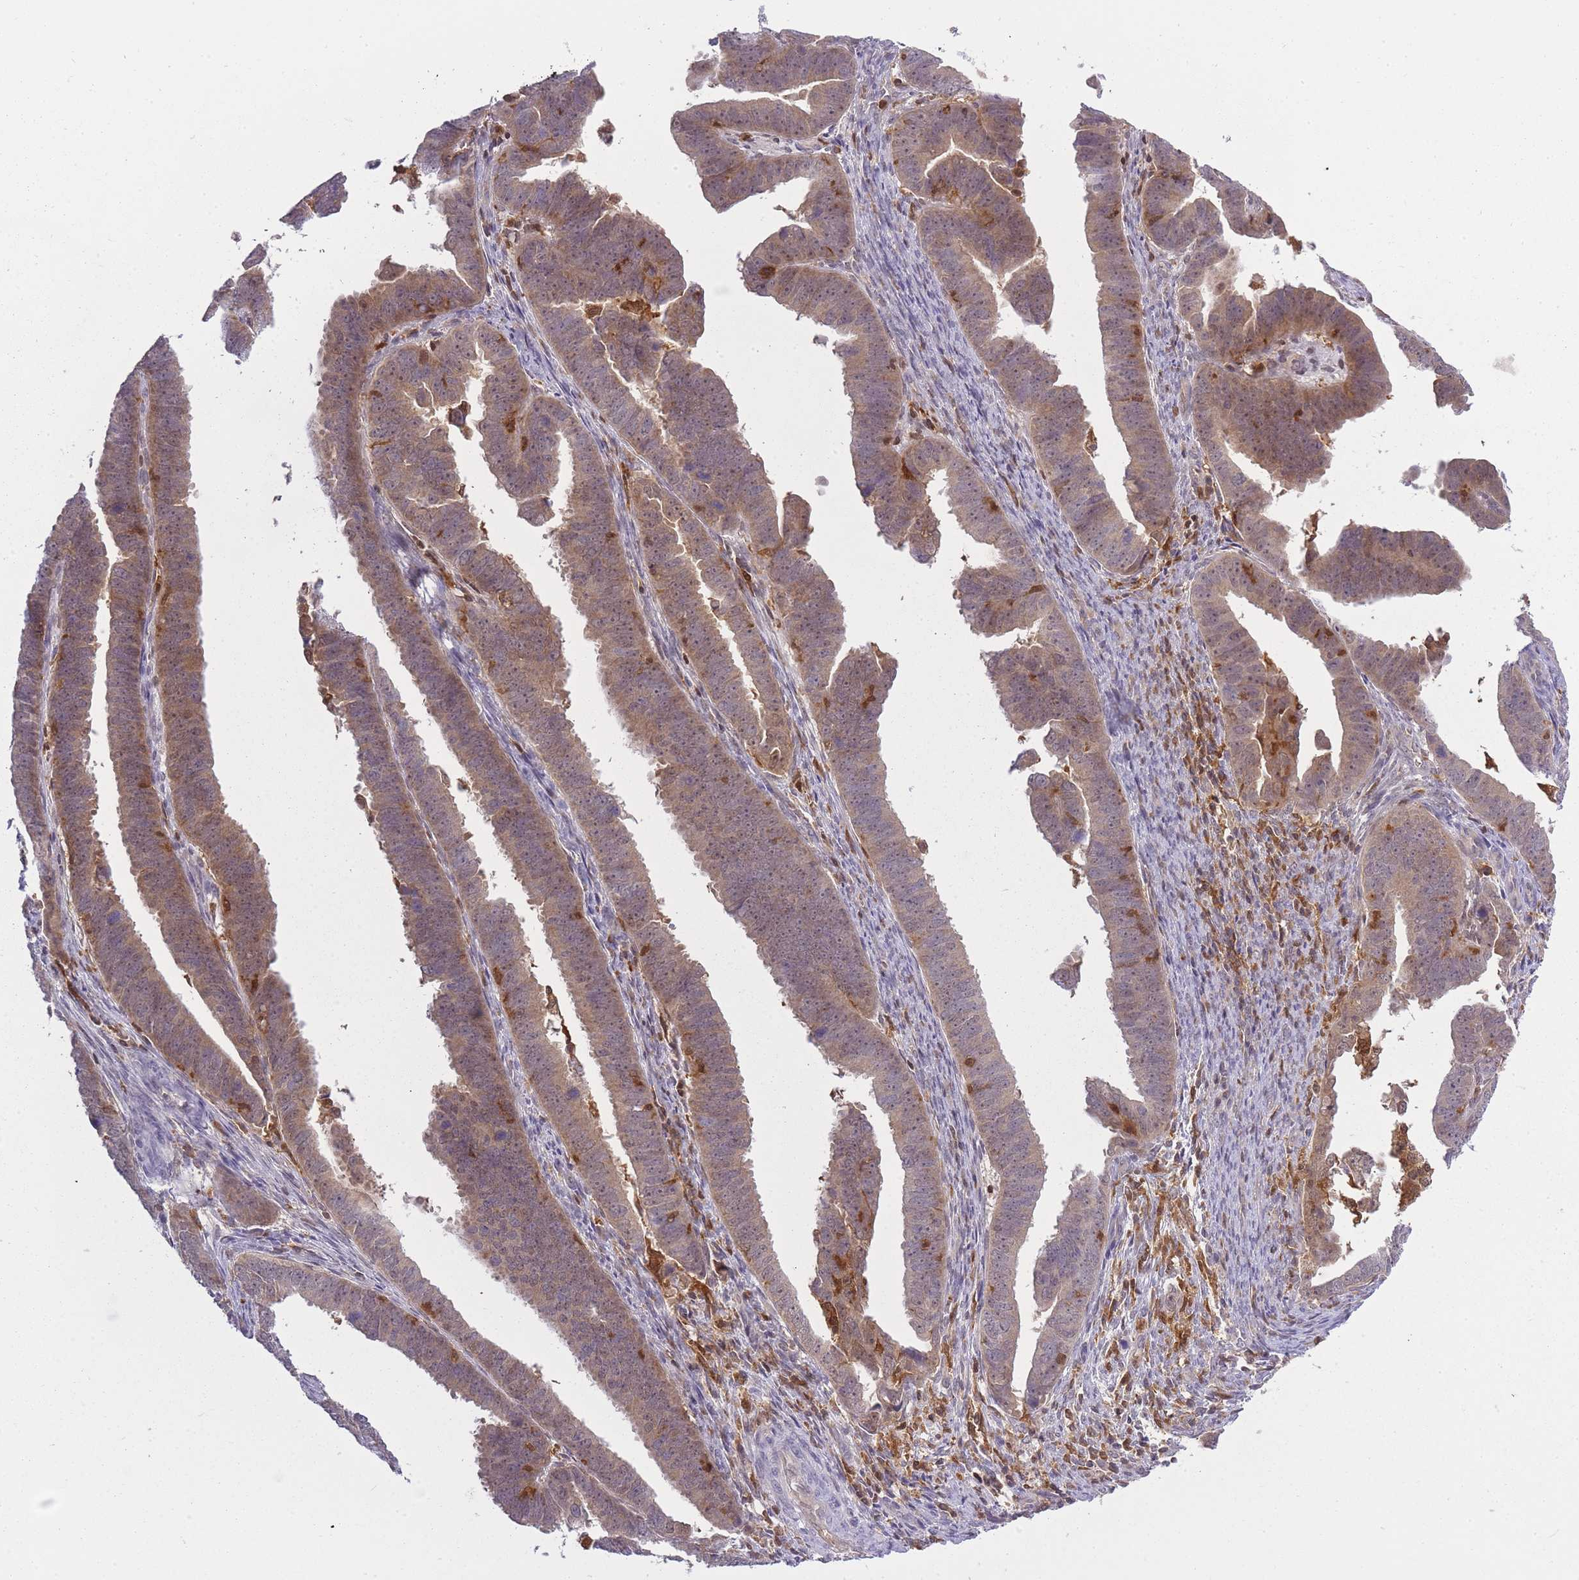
{"staining": {"intensity": "moderate", "quantity": "25%-75%", "location": "cytoplasmic/membranous,nuclear"}, "tissue": "endometrial cancer", "cell_type": "Tumor cells", "image_type": "cancer", "snomed": [{"axis": "morphology", "description": "Adenocarcinoma, NOS"}, {"axis": "topography", "description": "Endometrium"}], "caption": "DAB (3,3'-diaminobenzidine) immunohistochemical staining of human endometrial cancer demonstrates moderate cytoplasmic/membranous and nuclear protein staining in approximately 25%-75% of tumor cells. The protein is shown in brown color, while the nuclei are stained blue.", "gene": "CXorf38", "patient": {"sex": "female", "age": 75}}